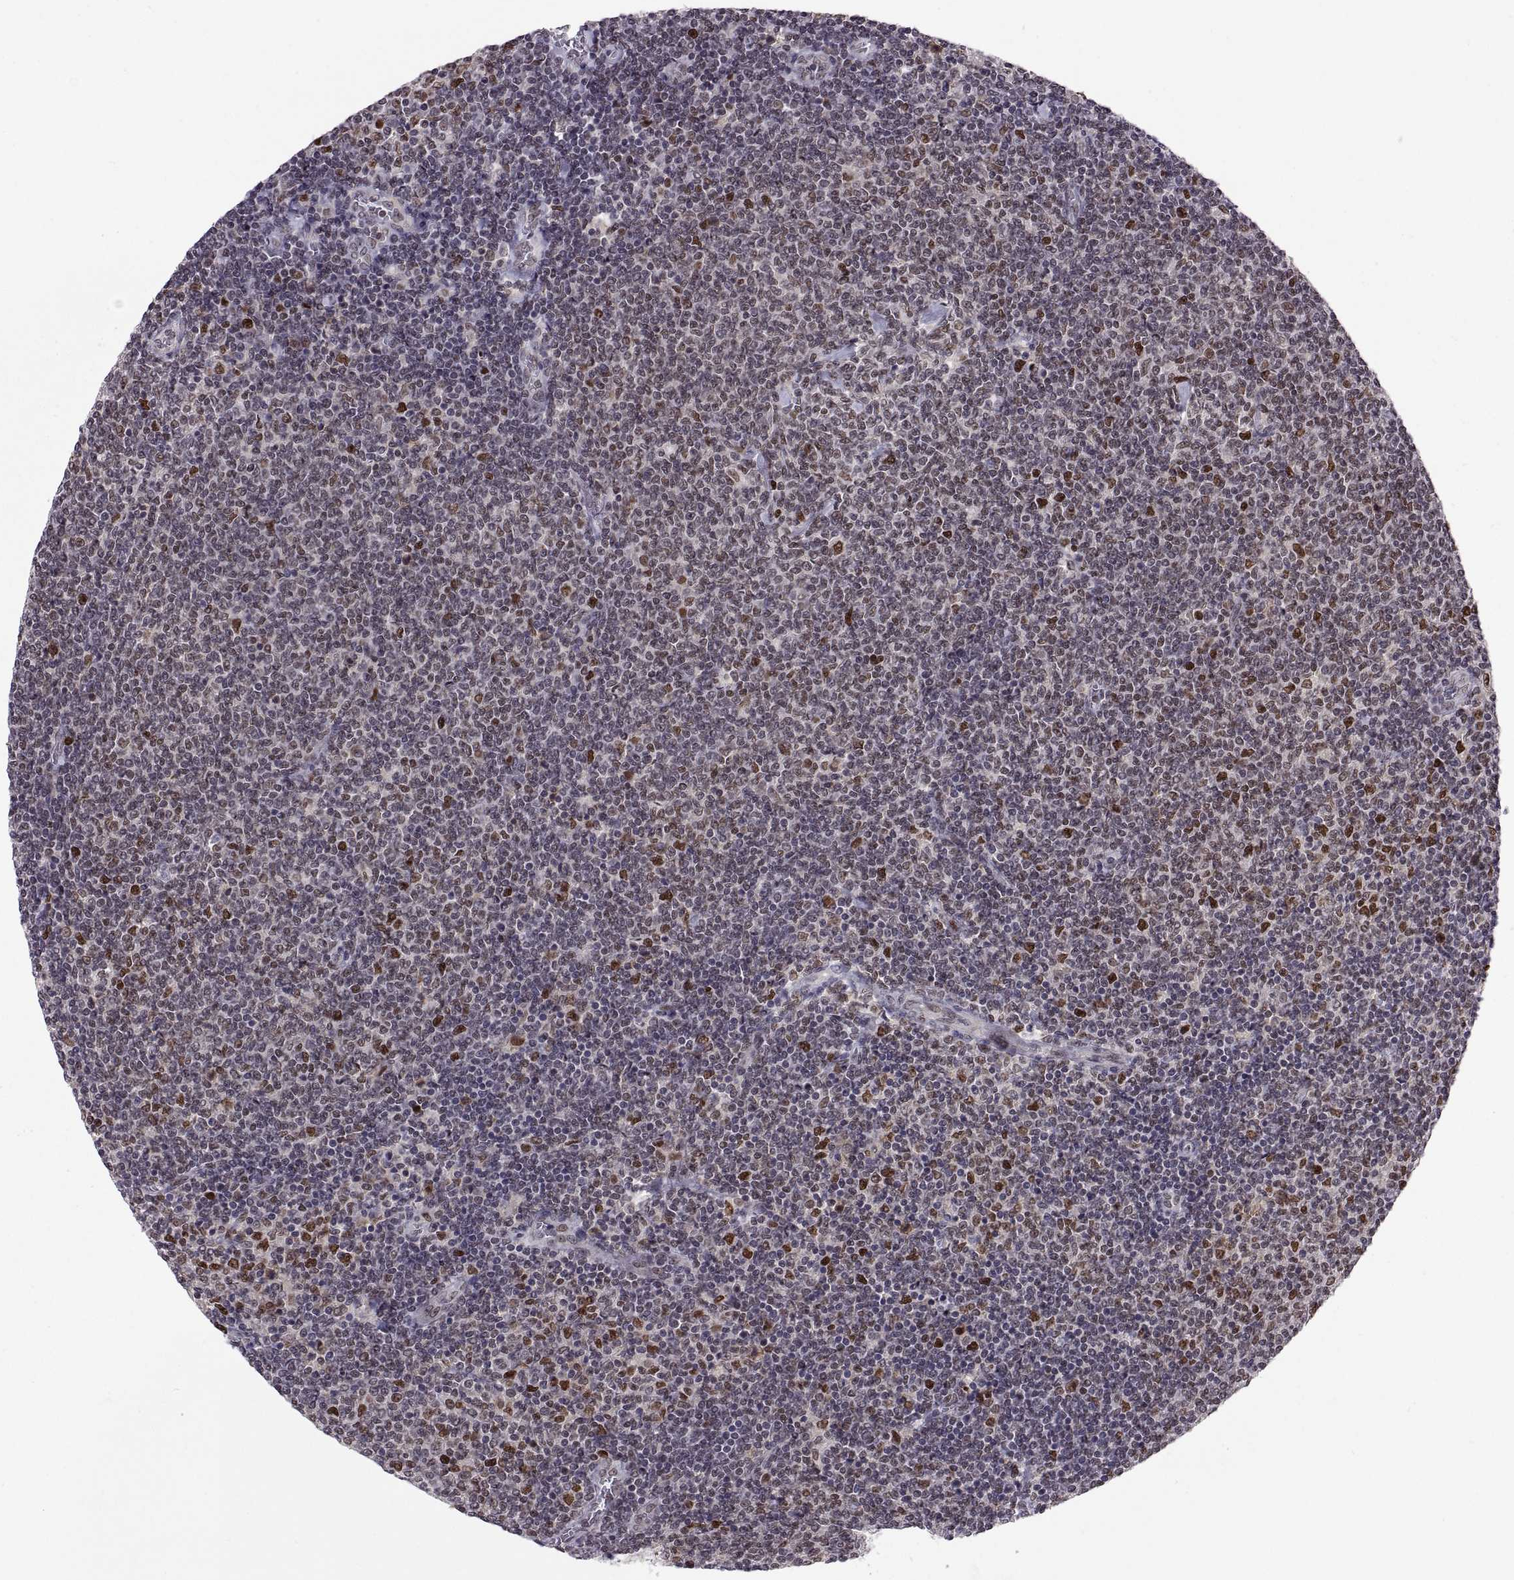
{"staining": {"intensity": "weak", "quantity": "<25%", "location": "nuclear"}, "tissue": "lymphoma", "cell_type": "Tumor cells", "image_type": "cancer", "snomed": [{"axis": "morphology", "description": "Malignant lymphoma, non-Hodgkin's type, Low grade"}, {"axis": "topography", "description": "Lymph node"}], "caption": "DAB immunohistochemical staining of lymphoma shows no significant expression in tumor cells.", "gene": "CHFR", "patient": {"sex": "male", "age": 52}}